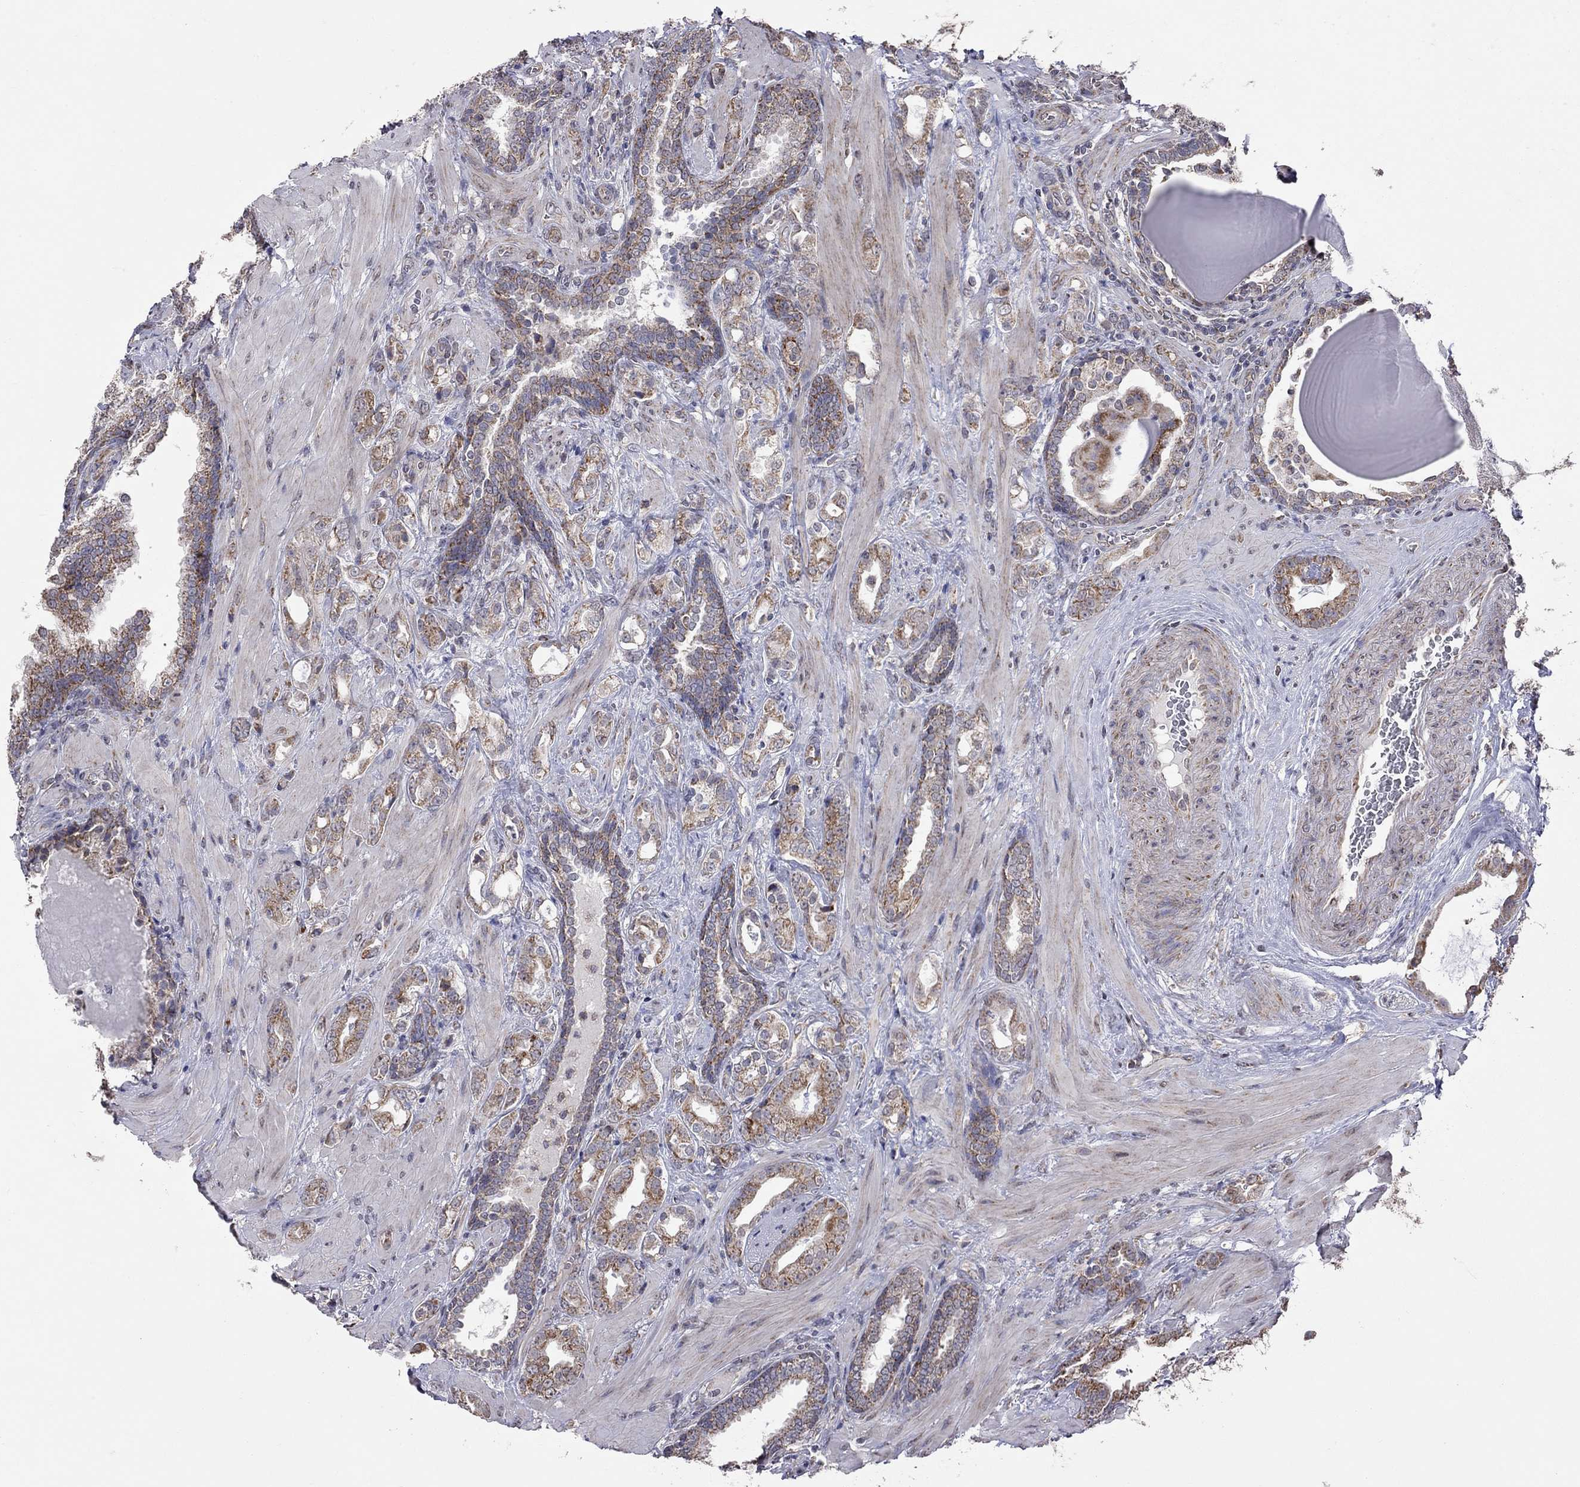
{"staining": {"intensity": "moderate", "quantity": ">75%", "location": "cytoplasmic/membranous"}, "tissue": "prostate cancer", "cell_type": "Tumor cells", "image_type": "cancer", "snomed": [{"axis": "morphology", "description": "Adenocarcinoma, NOS"}, {"axis": "topography", "description": "Prostate"}], "caption": "A photomicrograph of human prostate adenocarcinoma stained for a protein shows moderate cytoplasmic/membranous brown staining in tumor cells. (IHC, brightfield microscopy, high magnification).", "gene": "NDUFB1", "patient": {"sex": "male", "age": 57}}